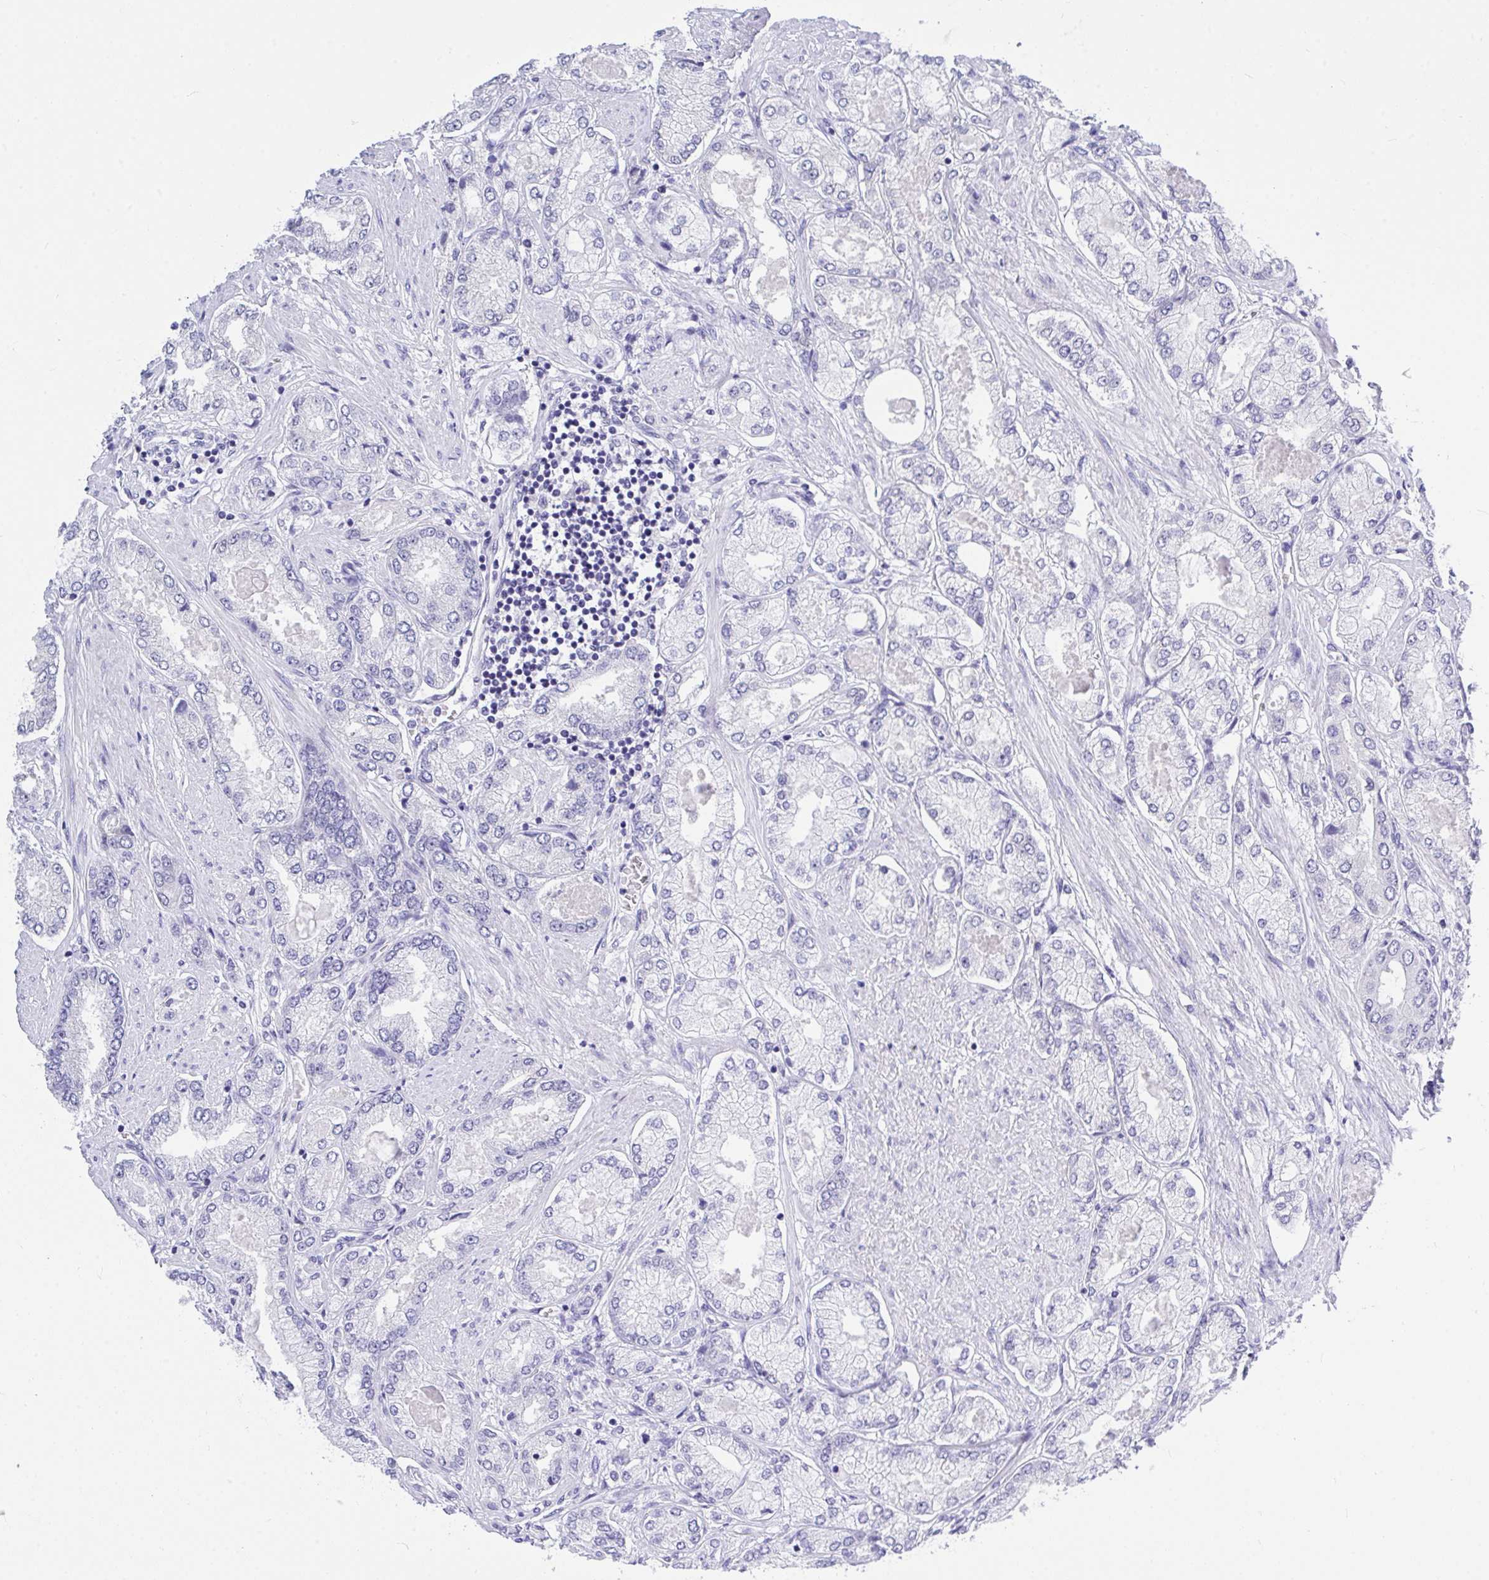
{"staining": {"intensity": "negative", "quantity": "none", "location": "none"}, "tissue": "prostate cancer", "cell_type": "Tumor cells", "image_type": "cancer", "snomed": [{"axis": "morphology", "description": "Adenocarcinoma, High grade"}, {"axis": "topography", "description": "Prostate"}], "caption": "Immunohistochemistry photomicrograph of neoplastic tissue: human adenocarcinoma (high-grade) (prostate) stained with DAB (3,3'-diaminobenzidine) reveals no significant protein staining in tumor cells.", "gene": "THOP1", "patient": {"sex": "male", "age": 68}}